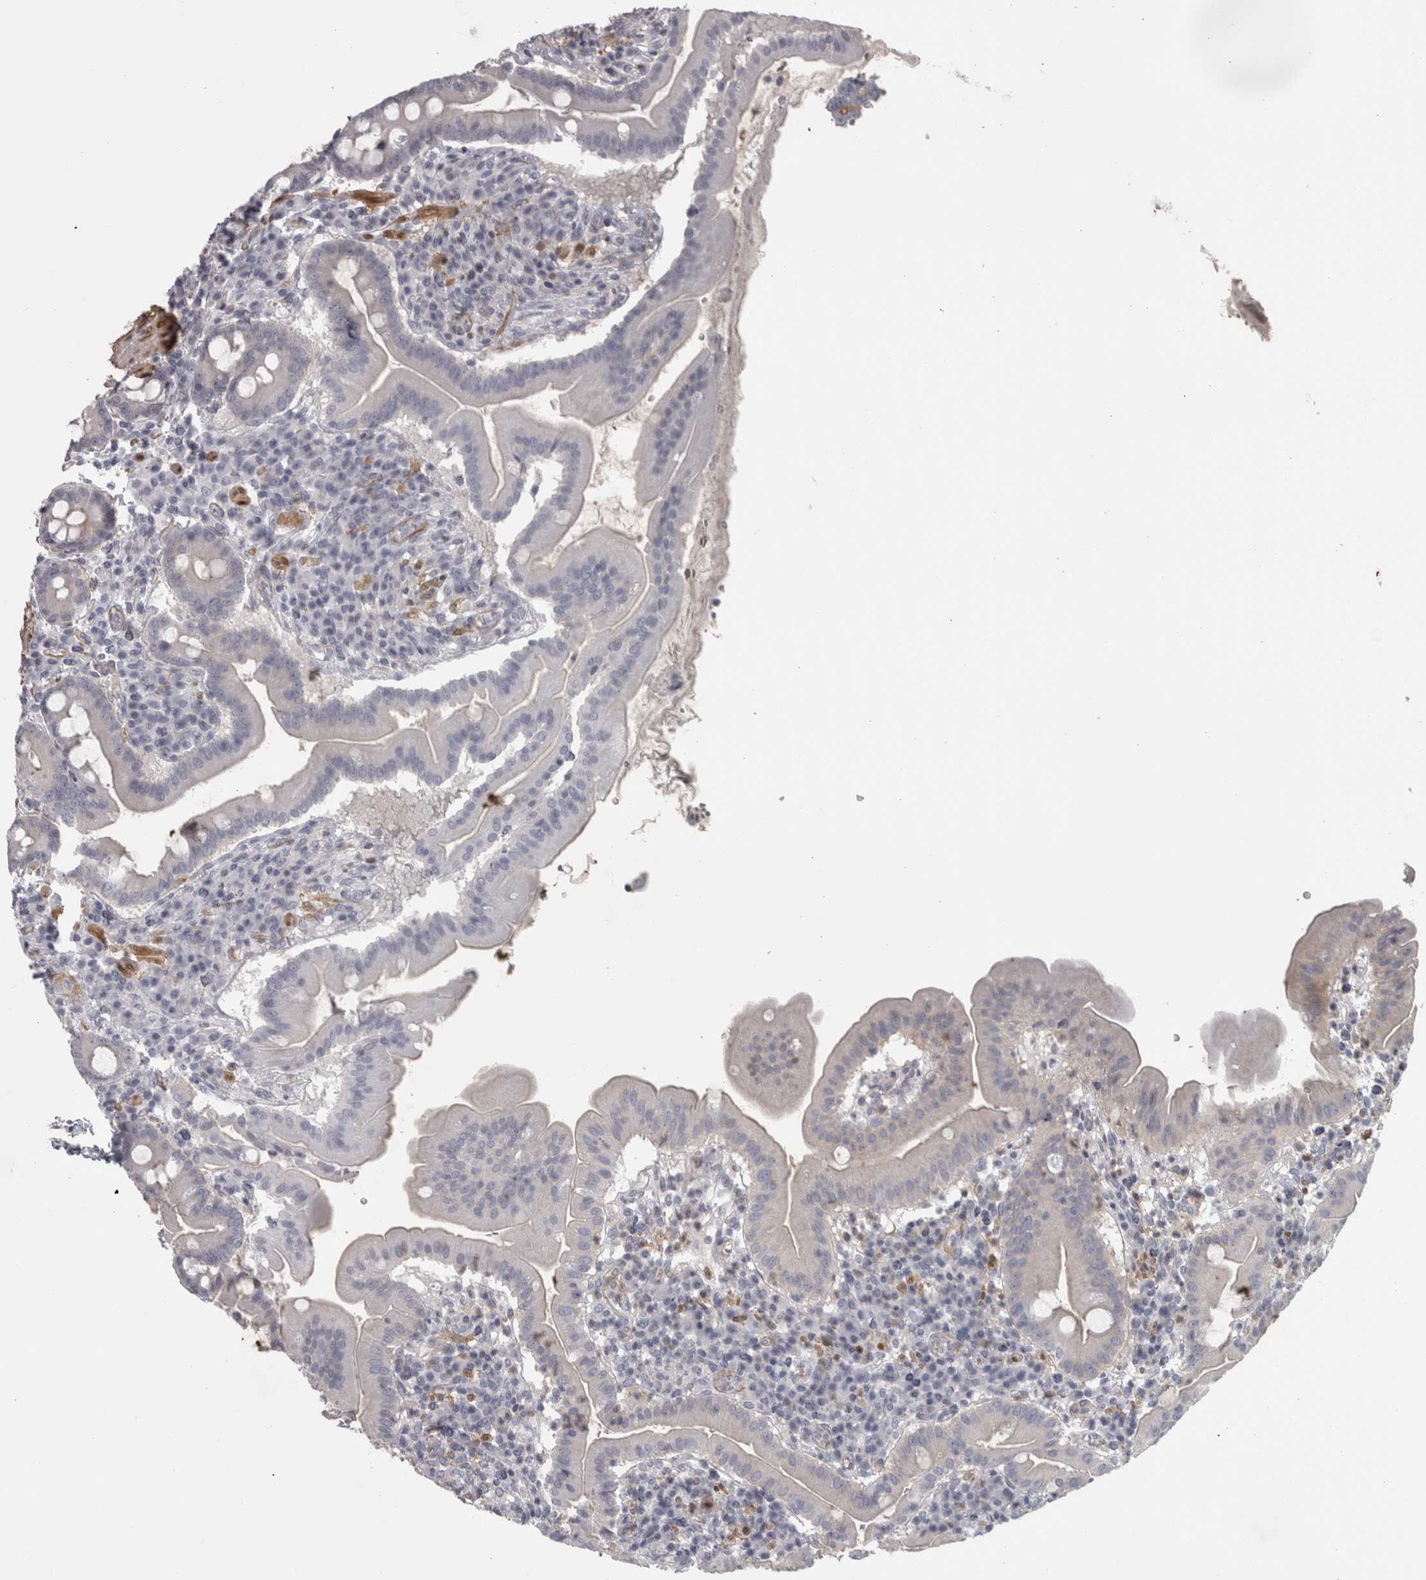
{"staining": {"intensity": "moderate", "quantity": "<25%", "location": "cytoplasmic/membranous"}, "tissue": "duodenum", "cell_type": "Glandular cells", "image_type": "normal", "snomed": [{"axis": "morphology", "description": "Normal tissue, NOS"}, {"axis": "topography", "description": "Duodenum"}], "caption": "DAB (3,3'-diaminobenzidine) immunohistochemical staining of benign duodenum shows moderate cytoplasmic/membranous protein staining in approximately <25% of glandular cells. Nuclei are stained in blue.", "gene": "PPP1R12B", "patient": {"sex": "male", "age": 50}}